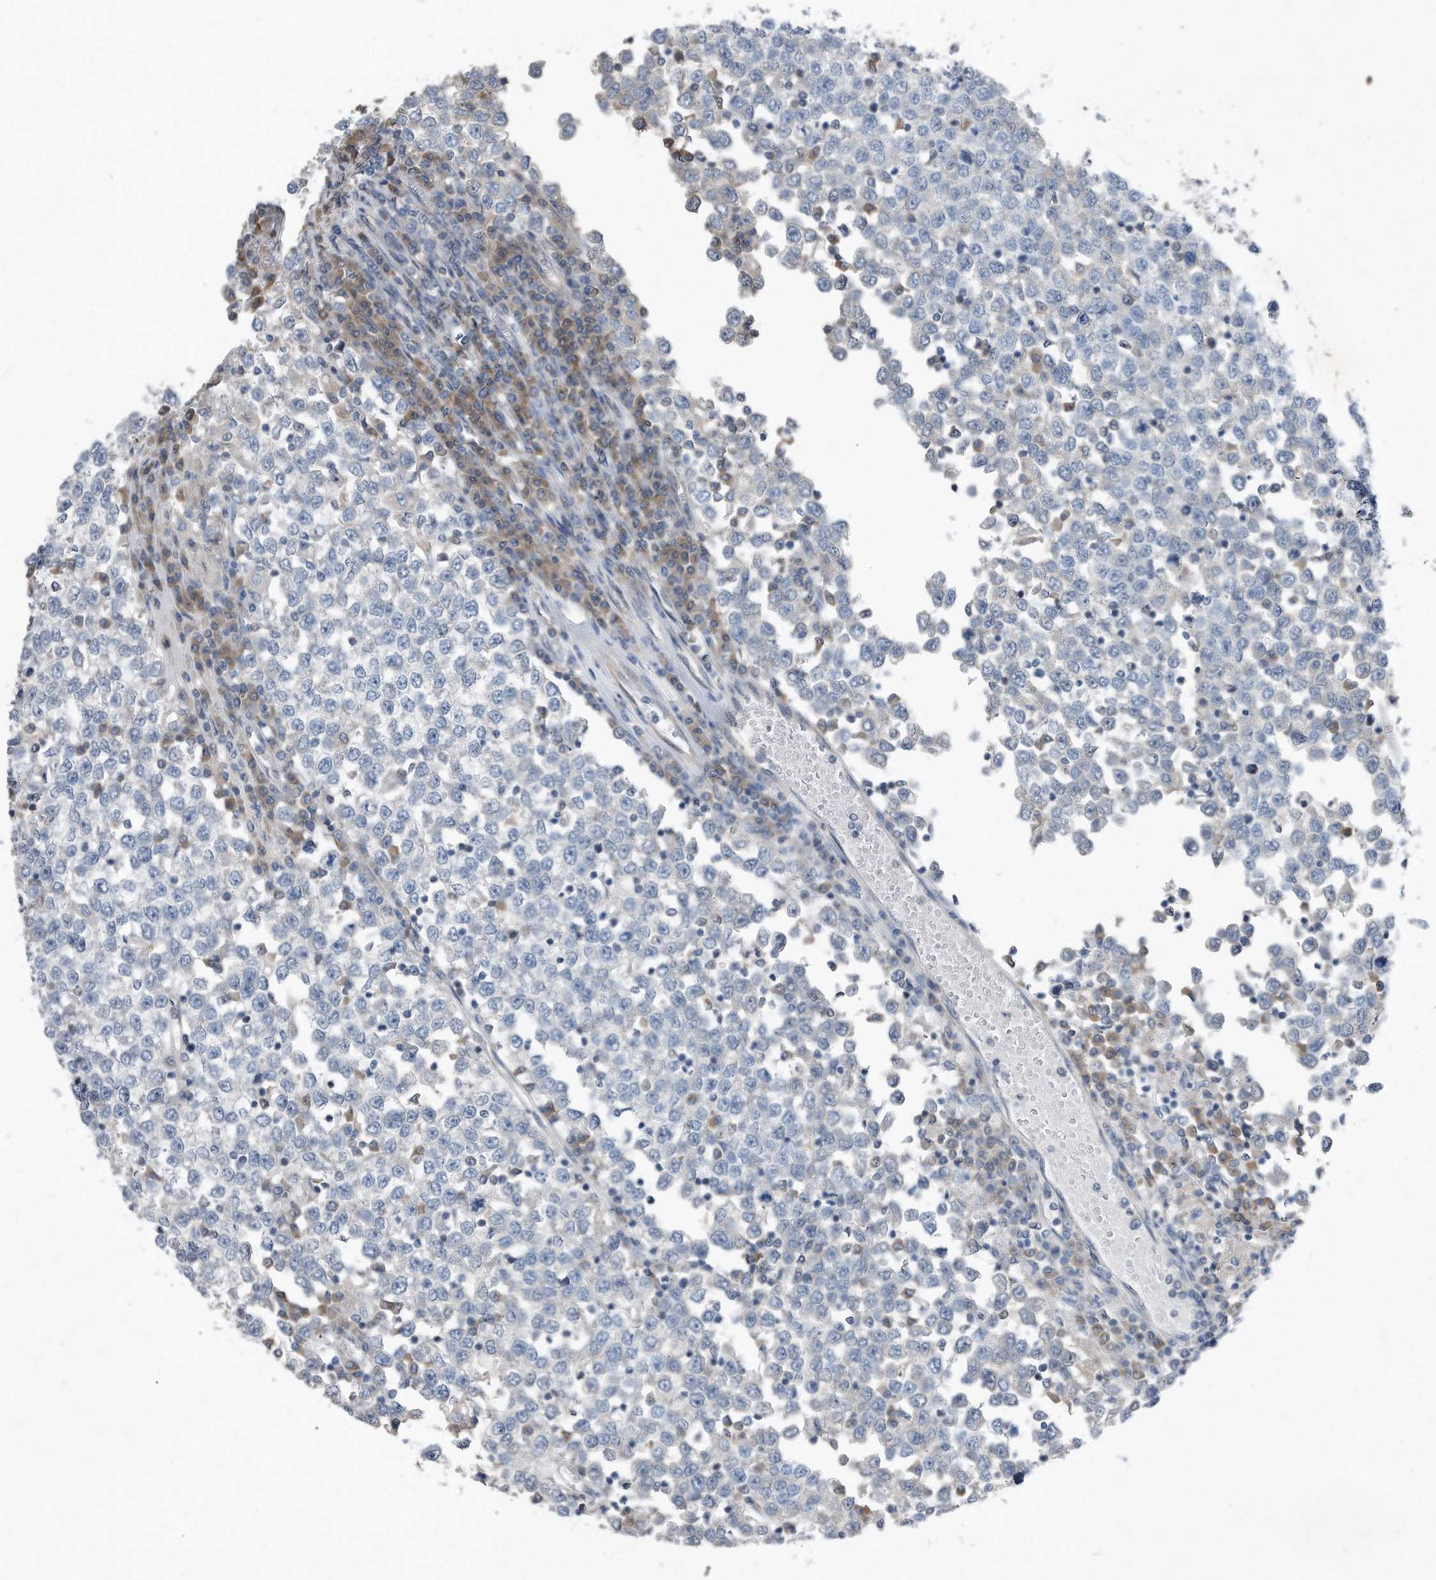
{"staining": {"intensity": "negative", "quantity": "none", "location": "none"}, "tissue": "testis cancer", "cell_type": "Tumor cells", "image_type": "cancer", "snomed": [{"axis": "morphology", "description": "Seminoma, NOS"}, {"axis": "topography", "description": "Testis"}], "caption": "Tumor cells show no significant protein expression in testis seminoma.", "gene": "MAP2K6", "patient": {"sex": "male", "age": 65}}